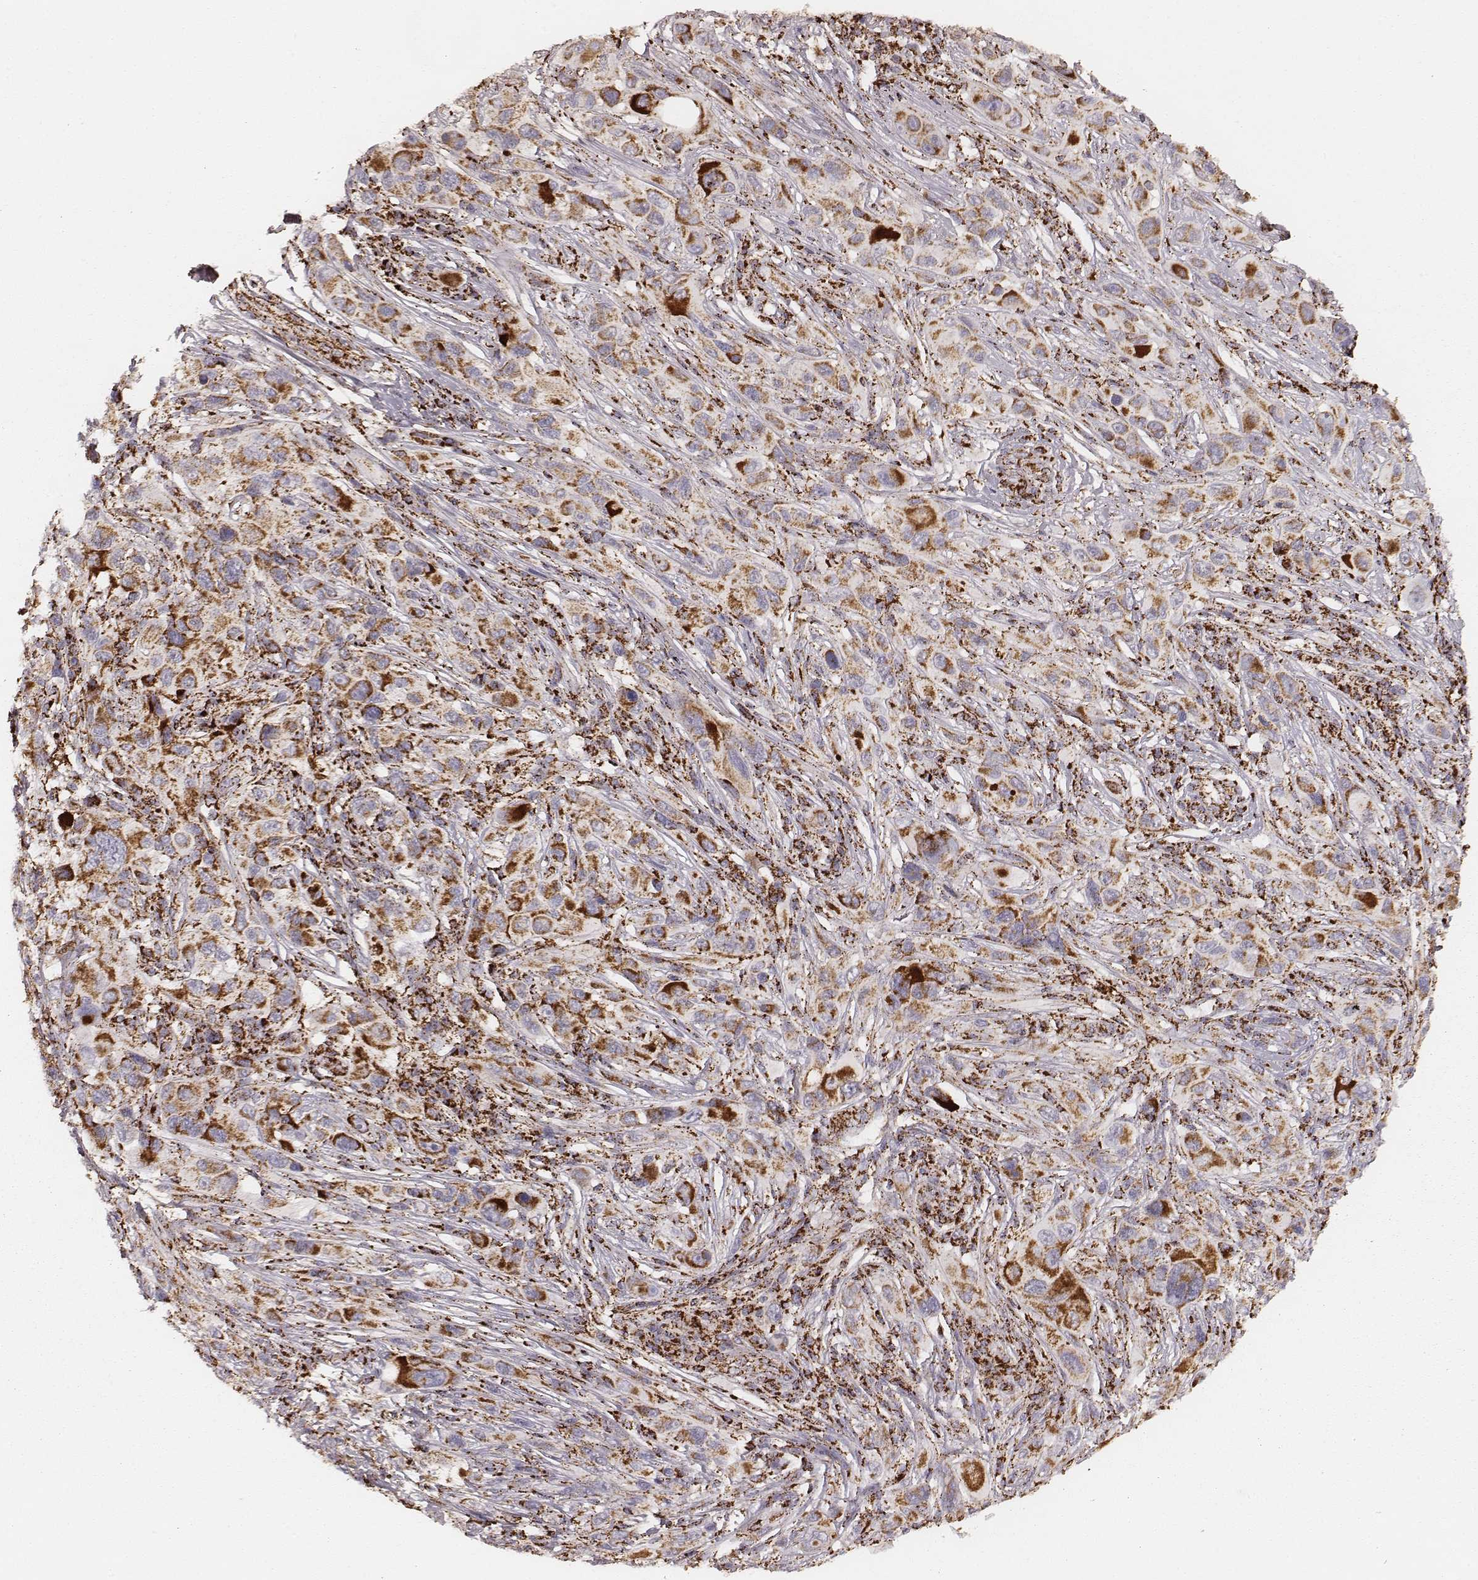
{"staining": {"intensity": "strong", "quantity": ">75%", "location": "cytoplasmic/membranous"}, "tissue": "melanoma", "cell_type": "Tumor cells", "image_type": "cancer", "snomed": [{"axis": "morphology", "description": "Malignant melanoma, NOS"}, {"axis": "topography", "description": "Skin"}], "caption": "This is an image of immunohistochemistry staining of melanoma, which shows strong expression in the cytoplasmic/membranous of tumor cells.", "gene": "CS", "patient": {"sex": "male", "age": 53}}